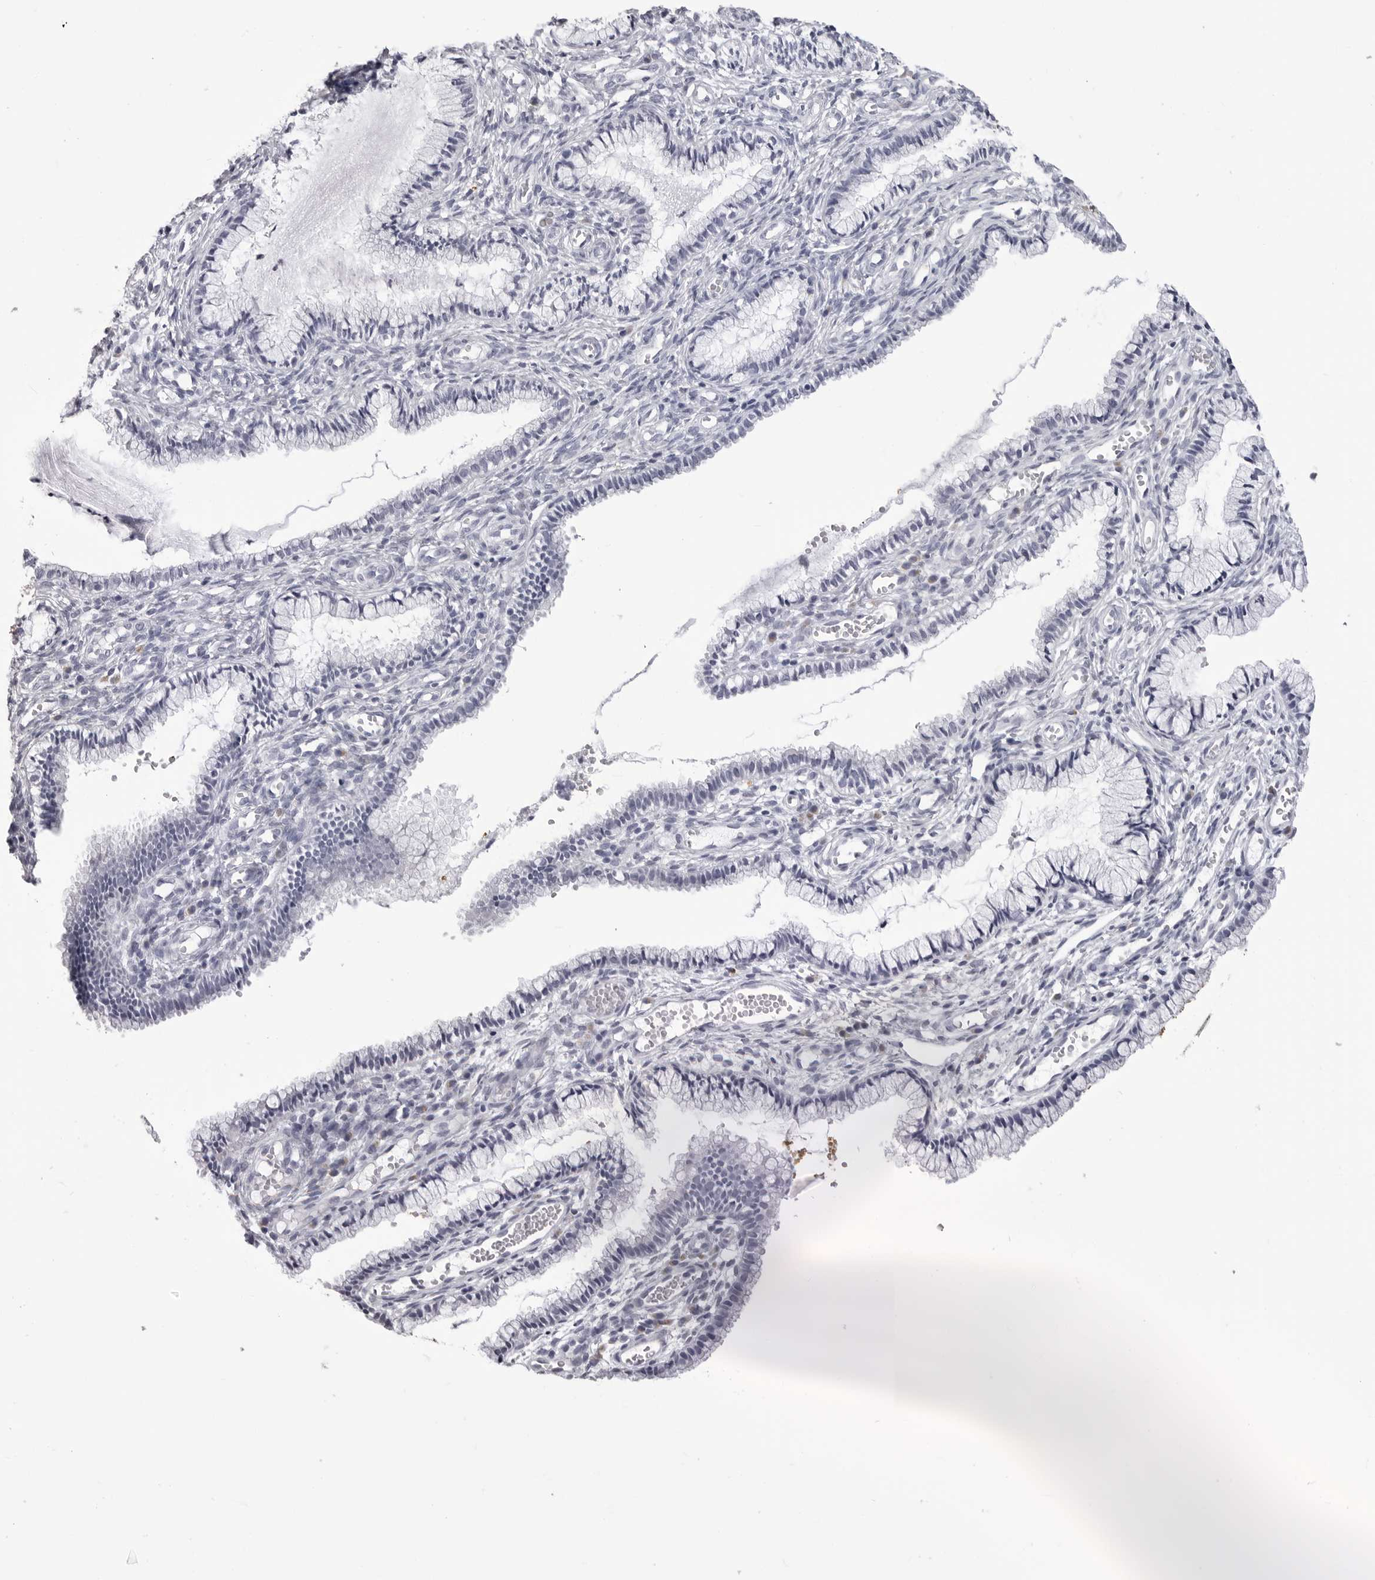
{"staining": {"intensity": "negative", "quantity": "none", "location": "none"}, "tissue": "cervix", "cell_type": "Glandular cells", "image_type": "normal", "snomed": [{"axis": "morphology", "description": "Normal tissue, NOS"}, {"axis": "topography", "description": "Cervix"}], "caption": "An immunohistochemistry (IHC) histopathology image of unremarkable cervix is shown. There is no staining in glandular cells of cervix. (Stains: DAB immunohistochemistry with hematoxylin counter stain, Microscopy: brightfield microscopy at high magnification).", "gene": "LGALS4", "patient": {"sex": "female", "age": 27}}